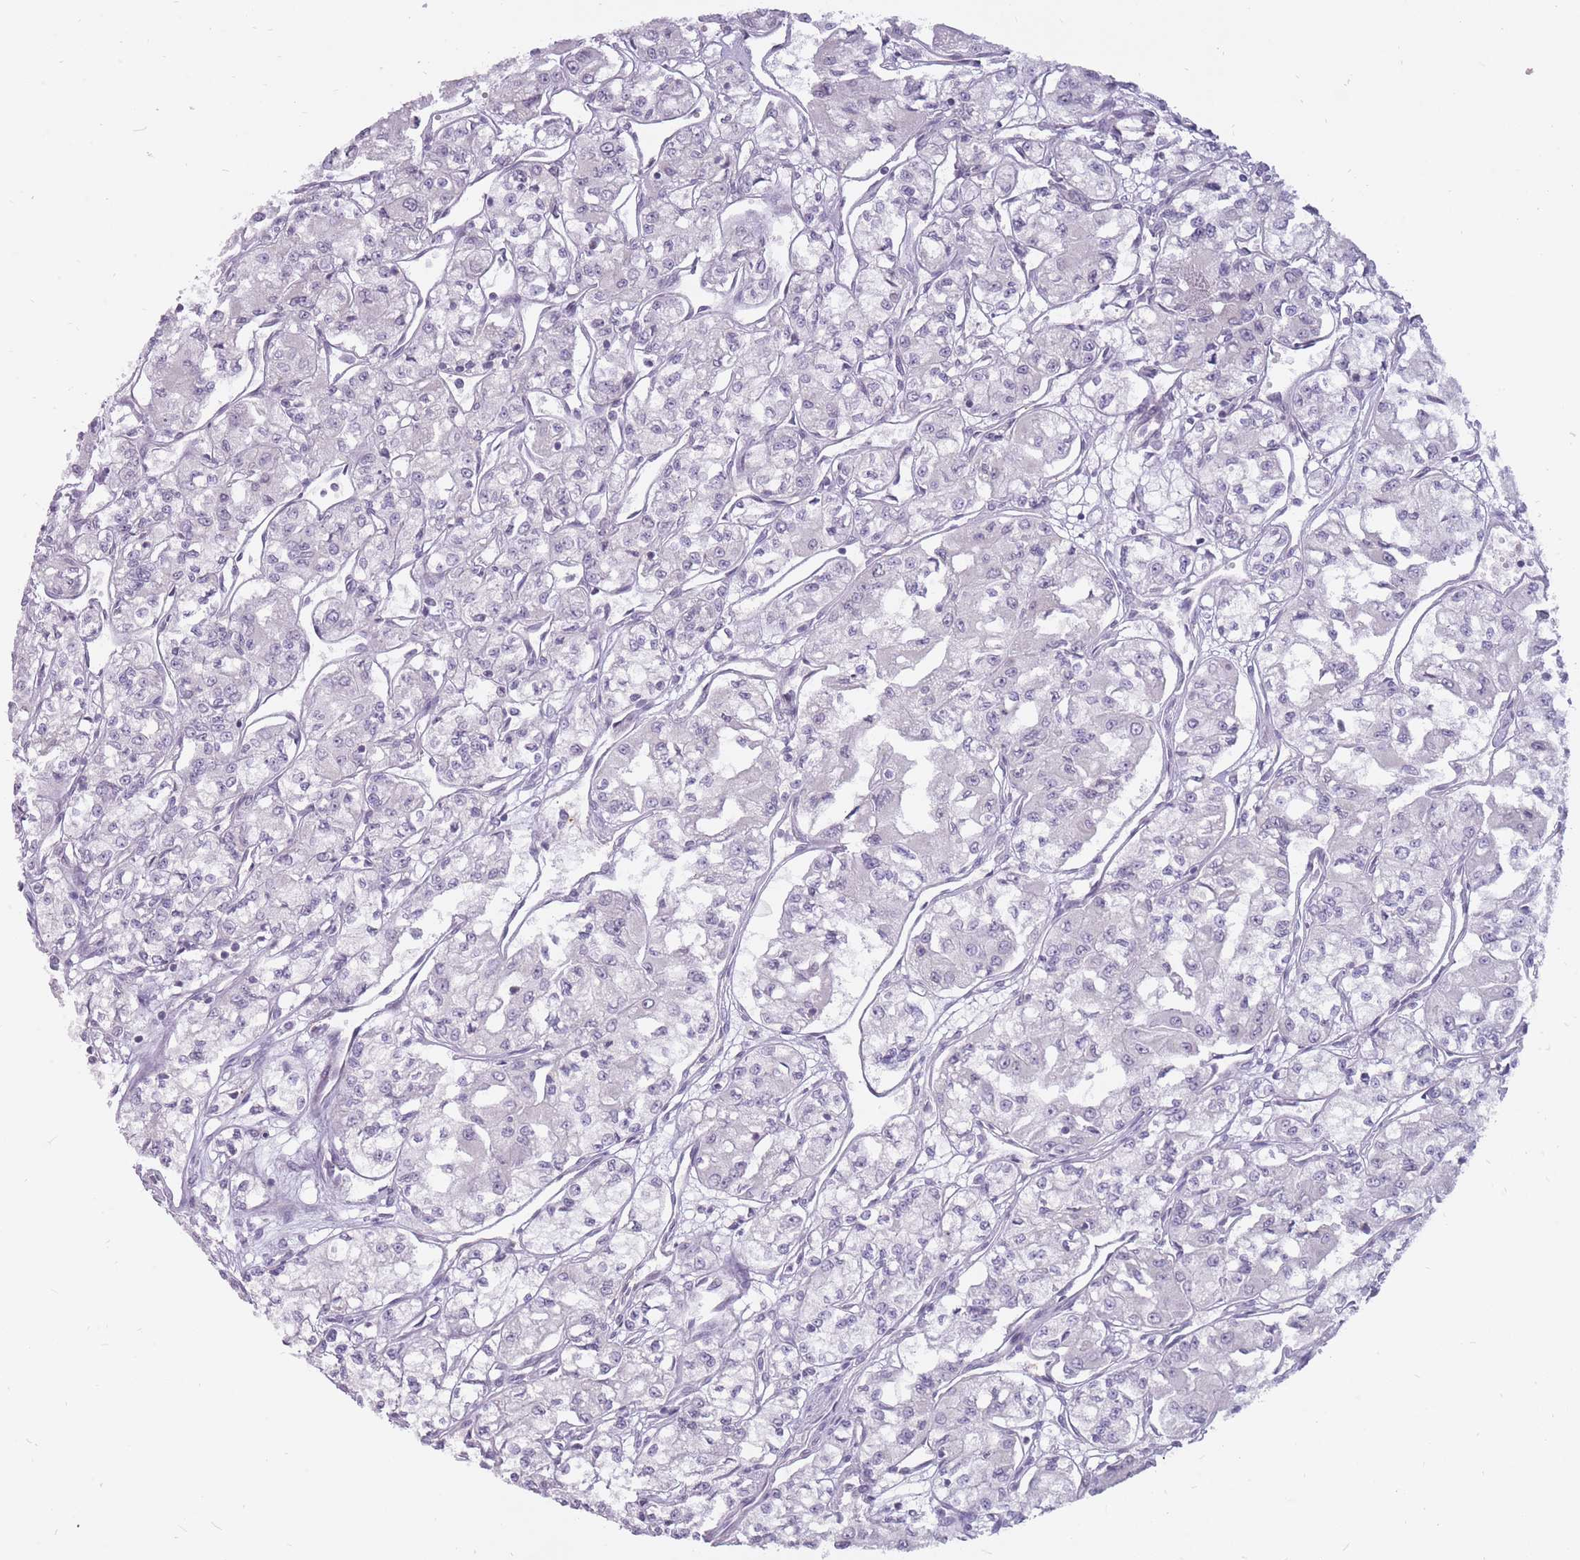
{"staining": {"intensity": "negative", "quantity": "none", "location": "none"}, "tissue": "renal cancer", "cell_type": "Tumor cells", "image_type": "cancer", "snomed": [{"axis": "morphology", "description": "Adenocarcinoma, NOS"}, {"axis": "topography", "description": "Kidney"}], "caption": "Immunohistochemistry (IHC) of renal cancer (adenocarcinoma) exhibits no positivity in tumor cells.", "gene": "POMZP3", "patient": {"sex": "male", "age": 59}}